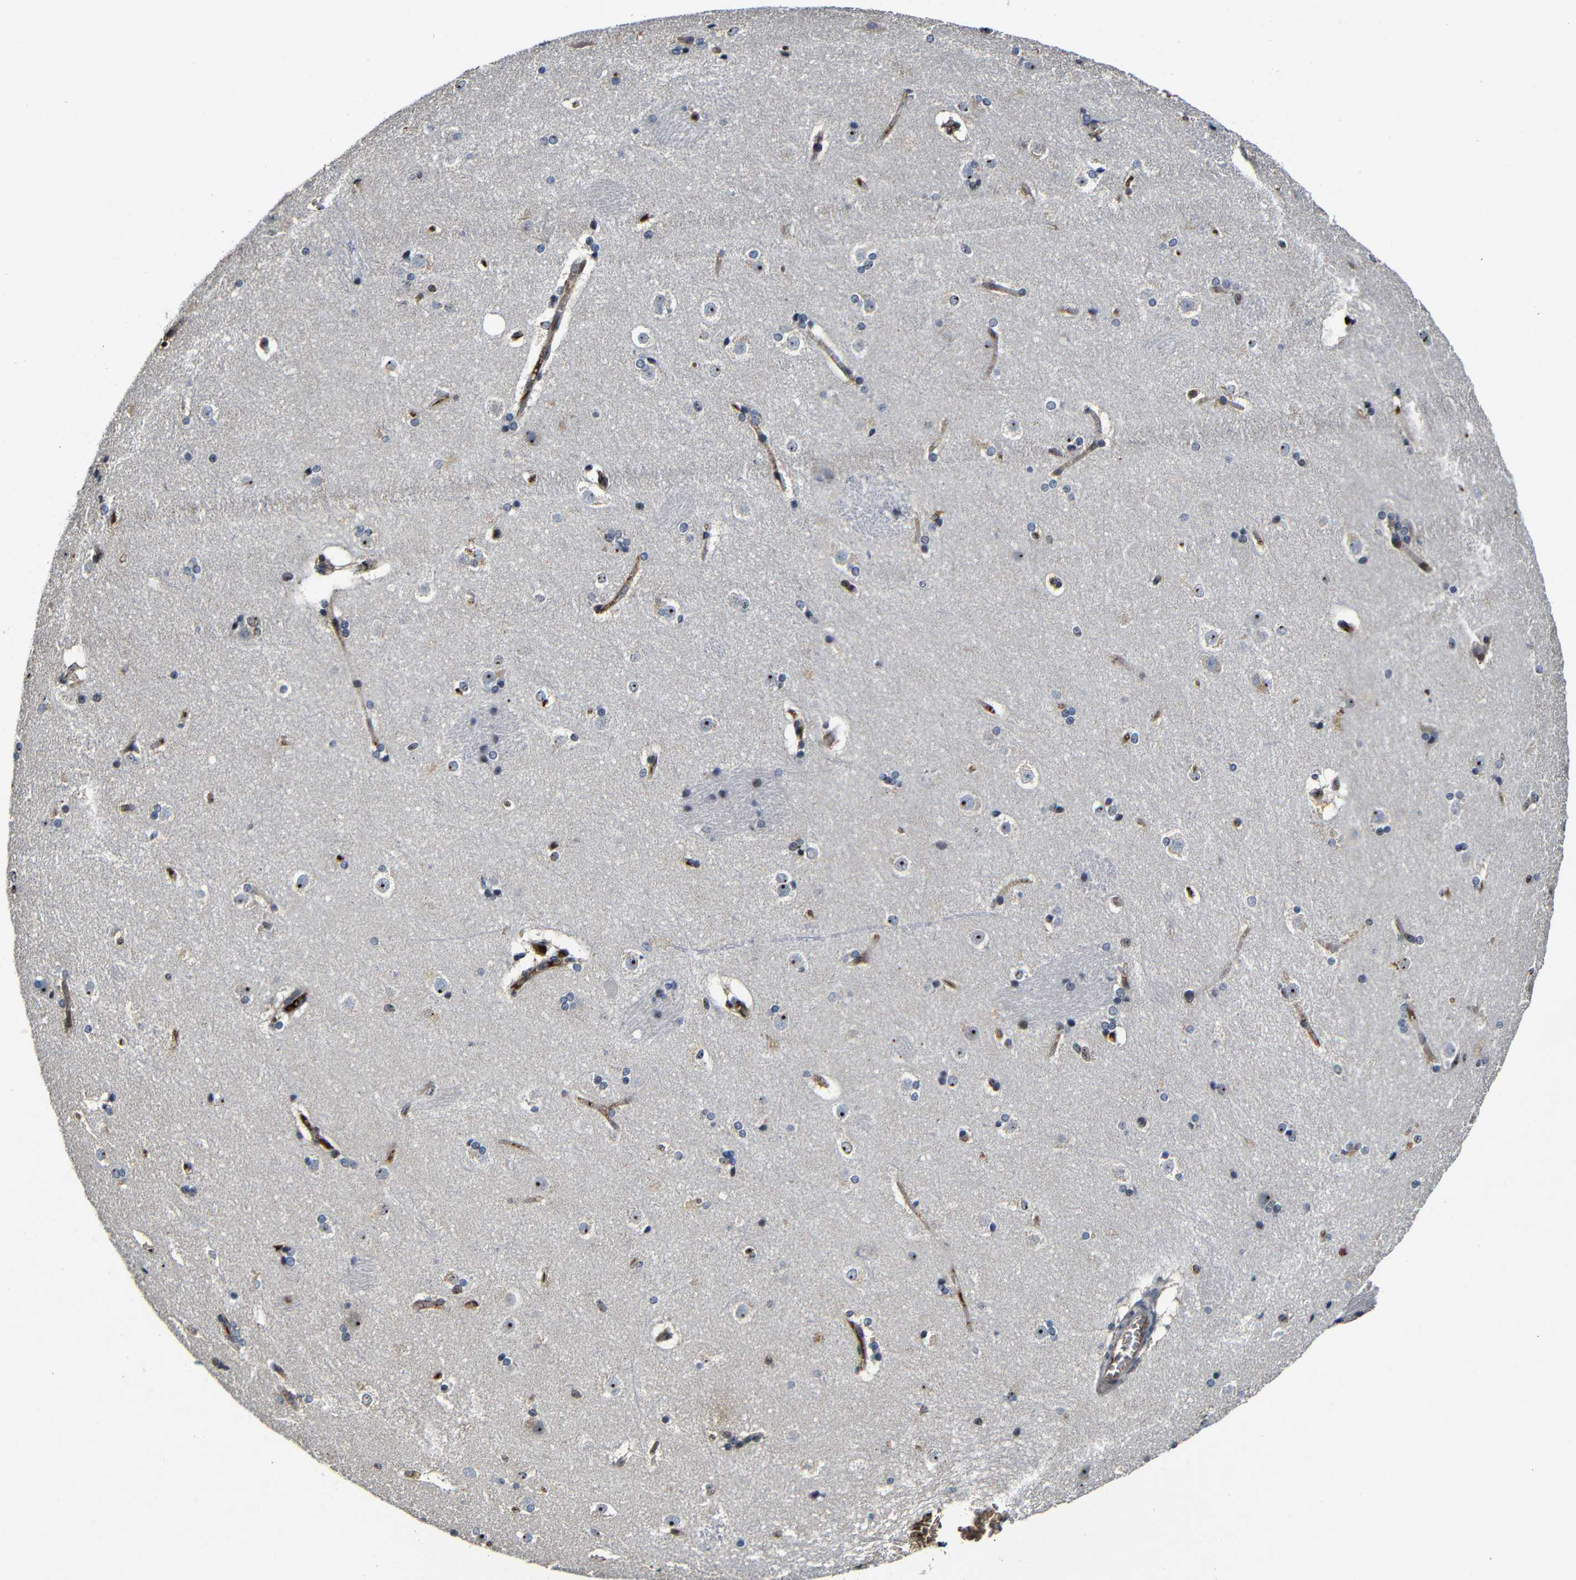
{"staining": {"intensity": "negative", "quantity": "none", "location": "none"}, "tissue": "caudate", "cell_type": "Glial cells", "image_type": "normal", "snomed": [{"axis": "morphology", "description": "Normal tissue, NOS"}, {"axis": "topography", "description": "Lateral ventricle wall"}], "caption": "Immunohistochemistry (IHC) image of benign caudate: caudate stained with DAB (3,3'-diaminobenzidine) reveals no significant protein positivity in glial cells. The staining is performed using DAB (3,3'-diaminobenzidine) brown chromogen with nuclei counter-stained in using hematoxylin.", "gene": "MYC", "patient": {"sex": "female", "age": 19}}